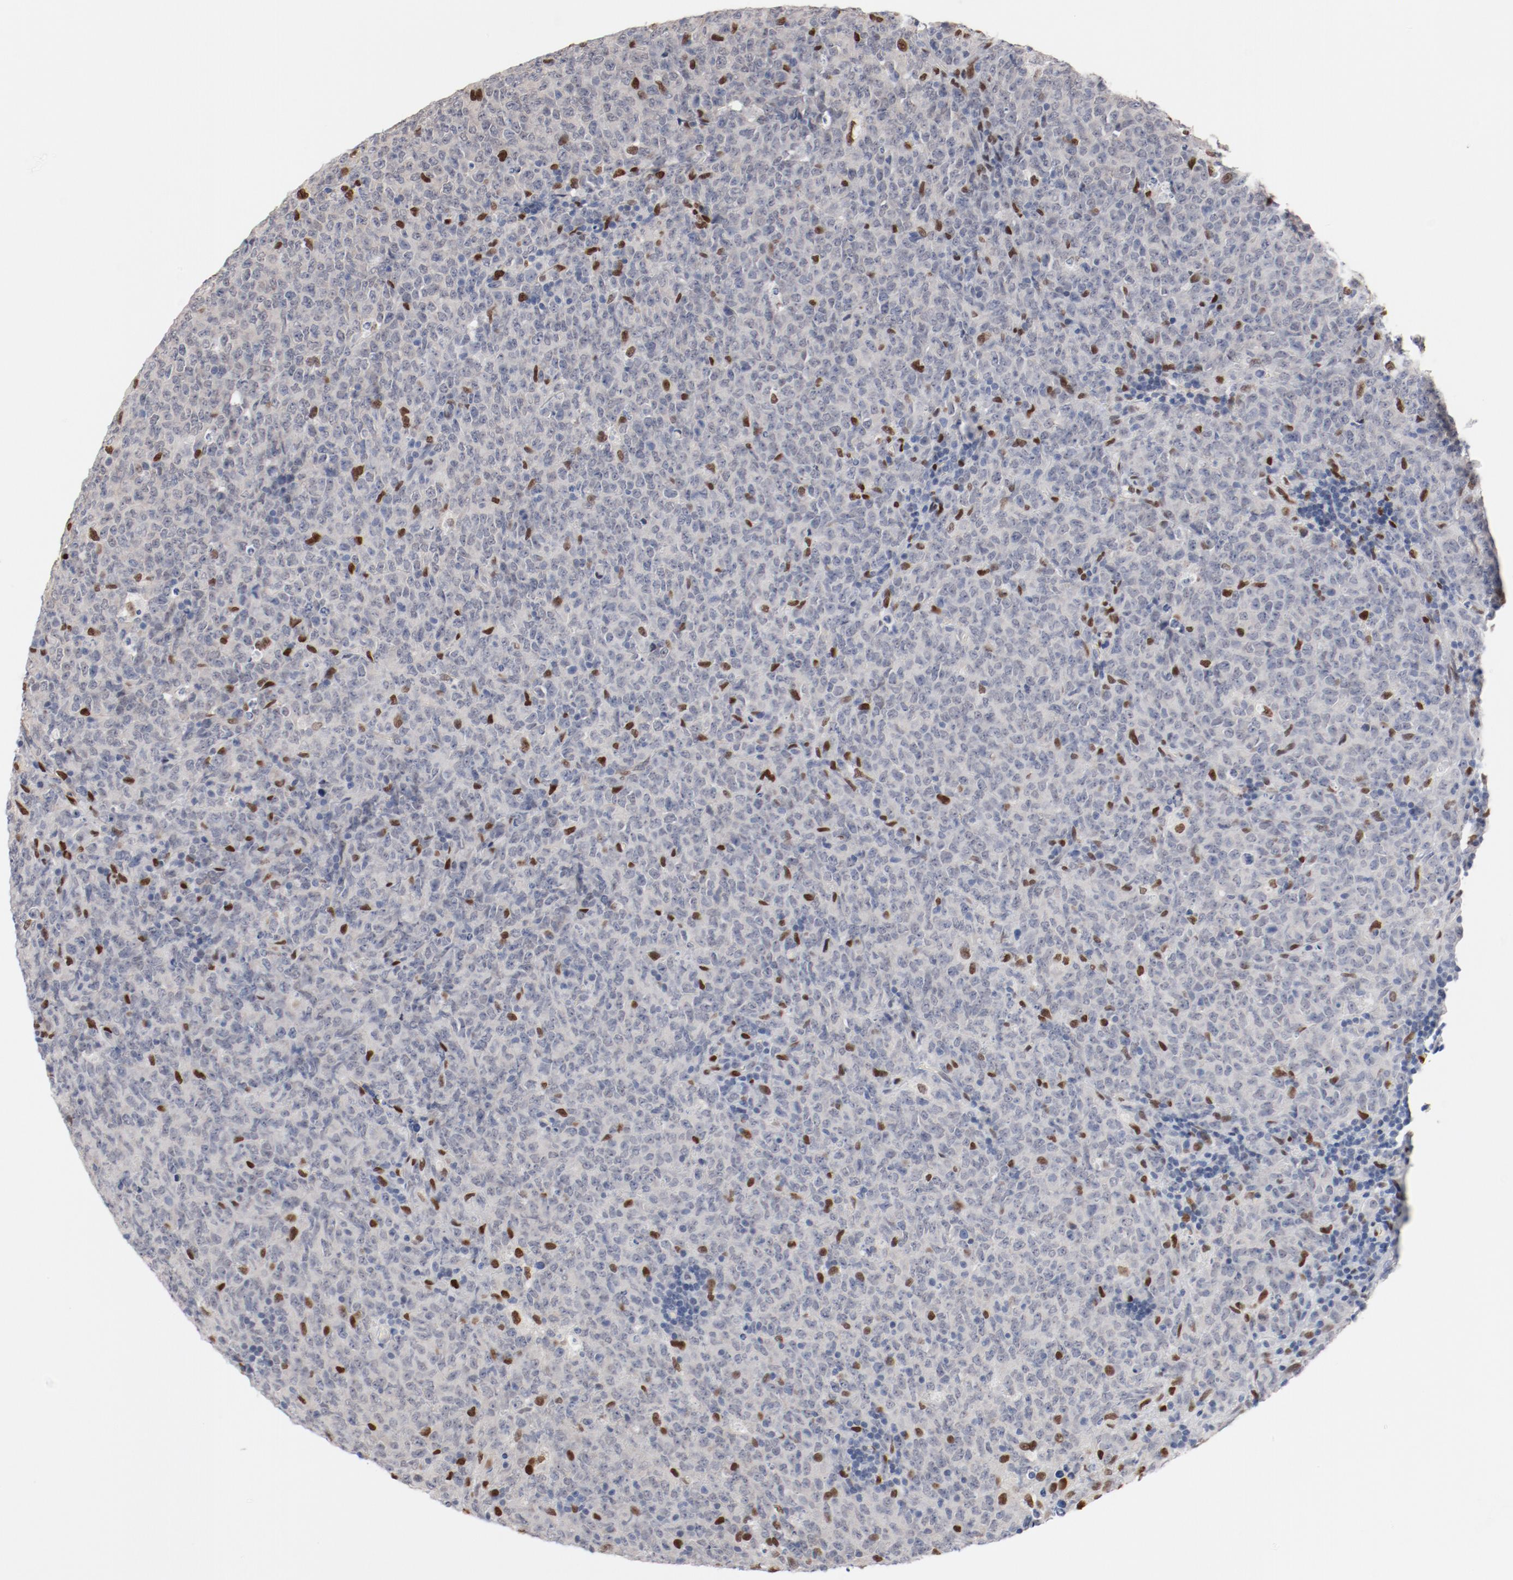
{"staining": {"intensity": "moderate", "quantity": "<25%", "location": "nuclear"}, "tissue": "lymphoma", "cell_type": "Tumor cells", "image_type": "cancer", "snomed": [{"axis": "morphology", "description": "Malignant lymphoma, non-Hodgkin's type, High grade"}, {"axis": "topography", "description": "Tonsil"}], "caption": "Lymphoma stained for a protein displays moderate nuclear positivity in tumor cells. (DAB = brown stain, brightfield microscopy at high magnification).", "gene": "ZEB2", "patient": {"sex": "female", "age": 36}}